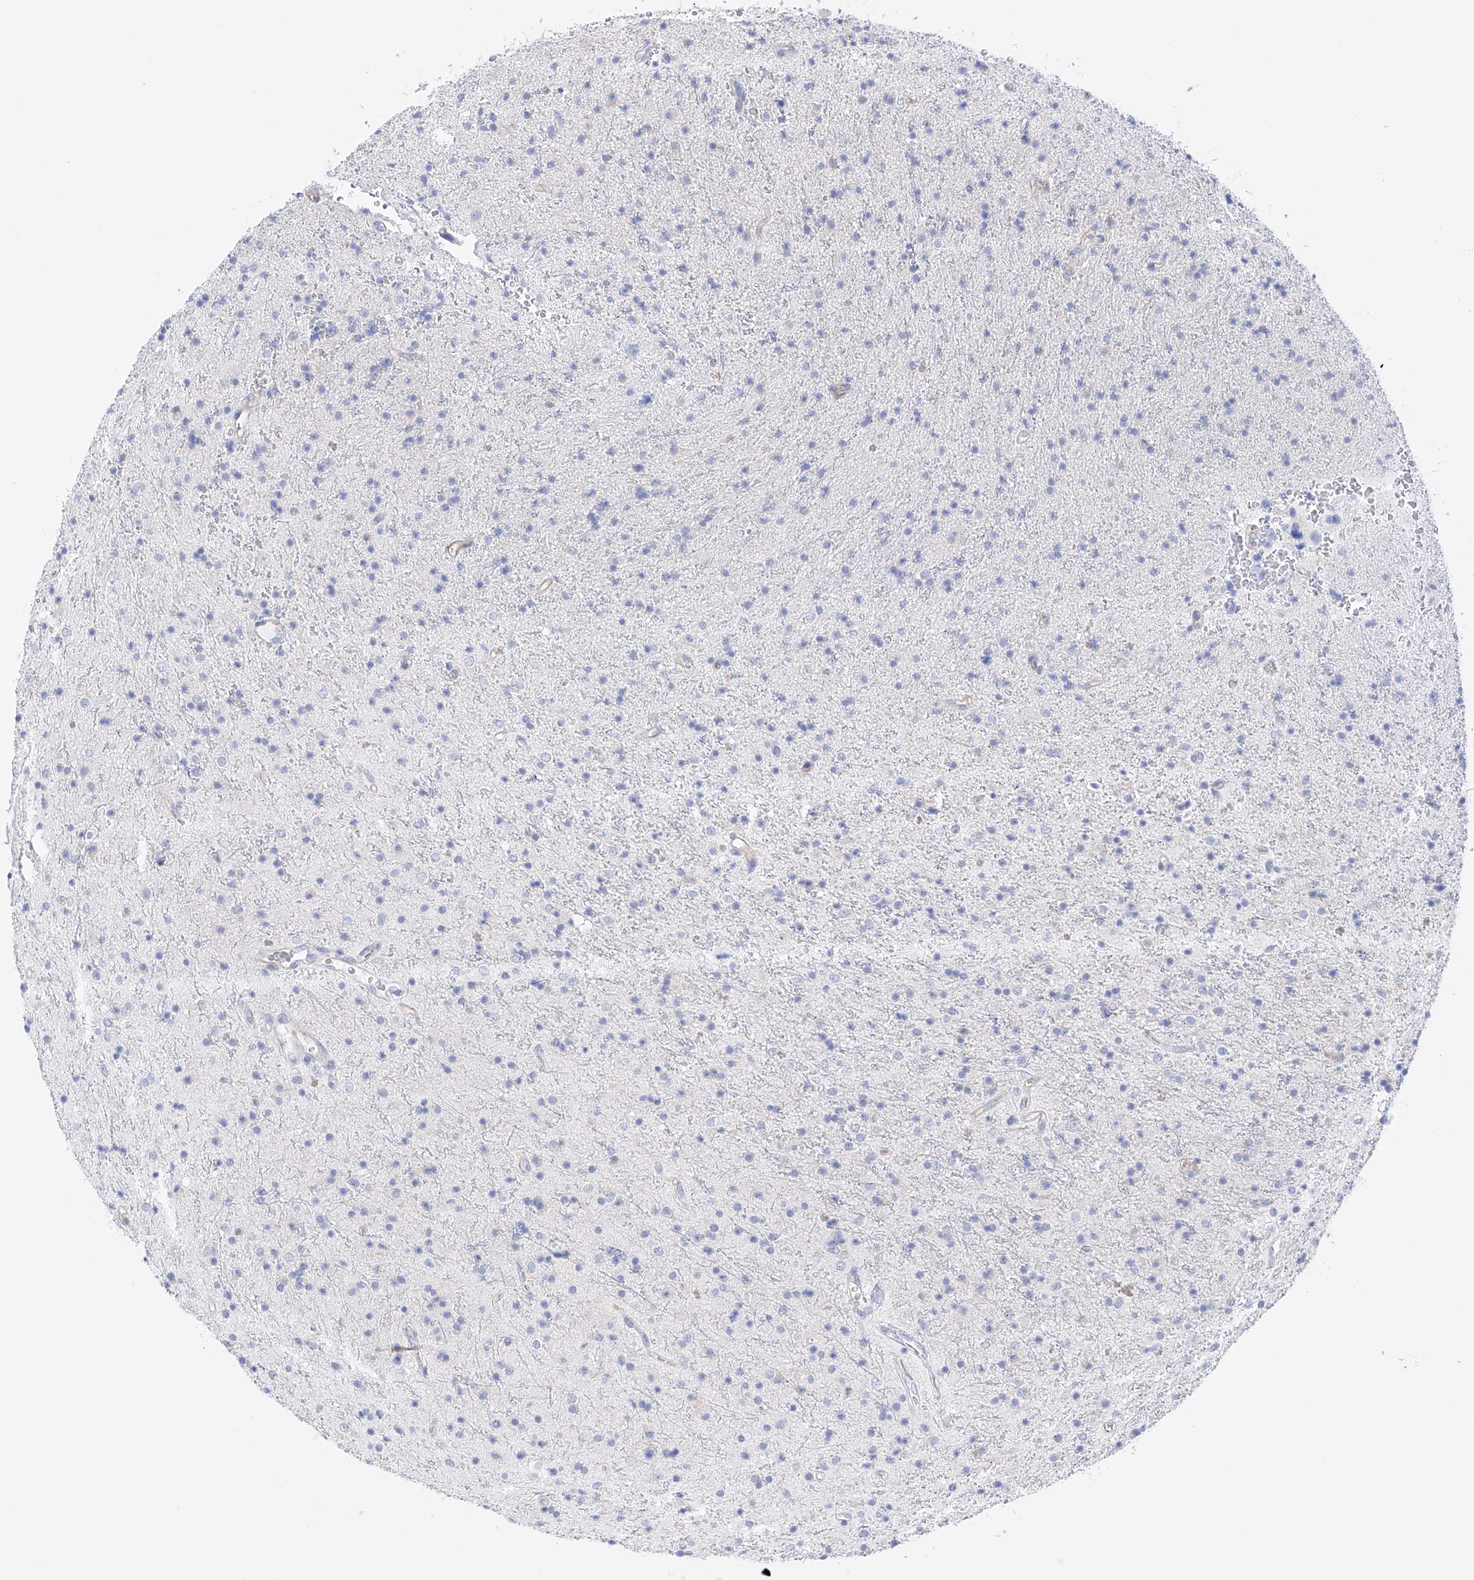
{"staining": {"intensity": "negative", "quantity": "none", "location": "none"}, "tissue": "glioma", "cell_type": "Tumor cells", "image_type": "cancer", "snomed": [{"axis": "morphology", "description": "Glioma, malignant, High grade"}, {"axis": "topography", "description": "Brain"}], "caption": "Histopathology image shows no protein staining in tumor cells of glioma tissue.", "gene": "FLG", "patient": {"sex": "male", "age": 34}}